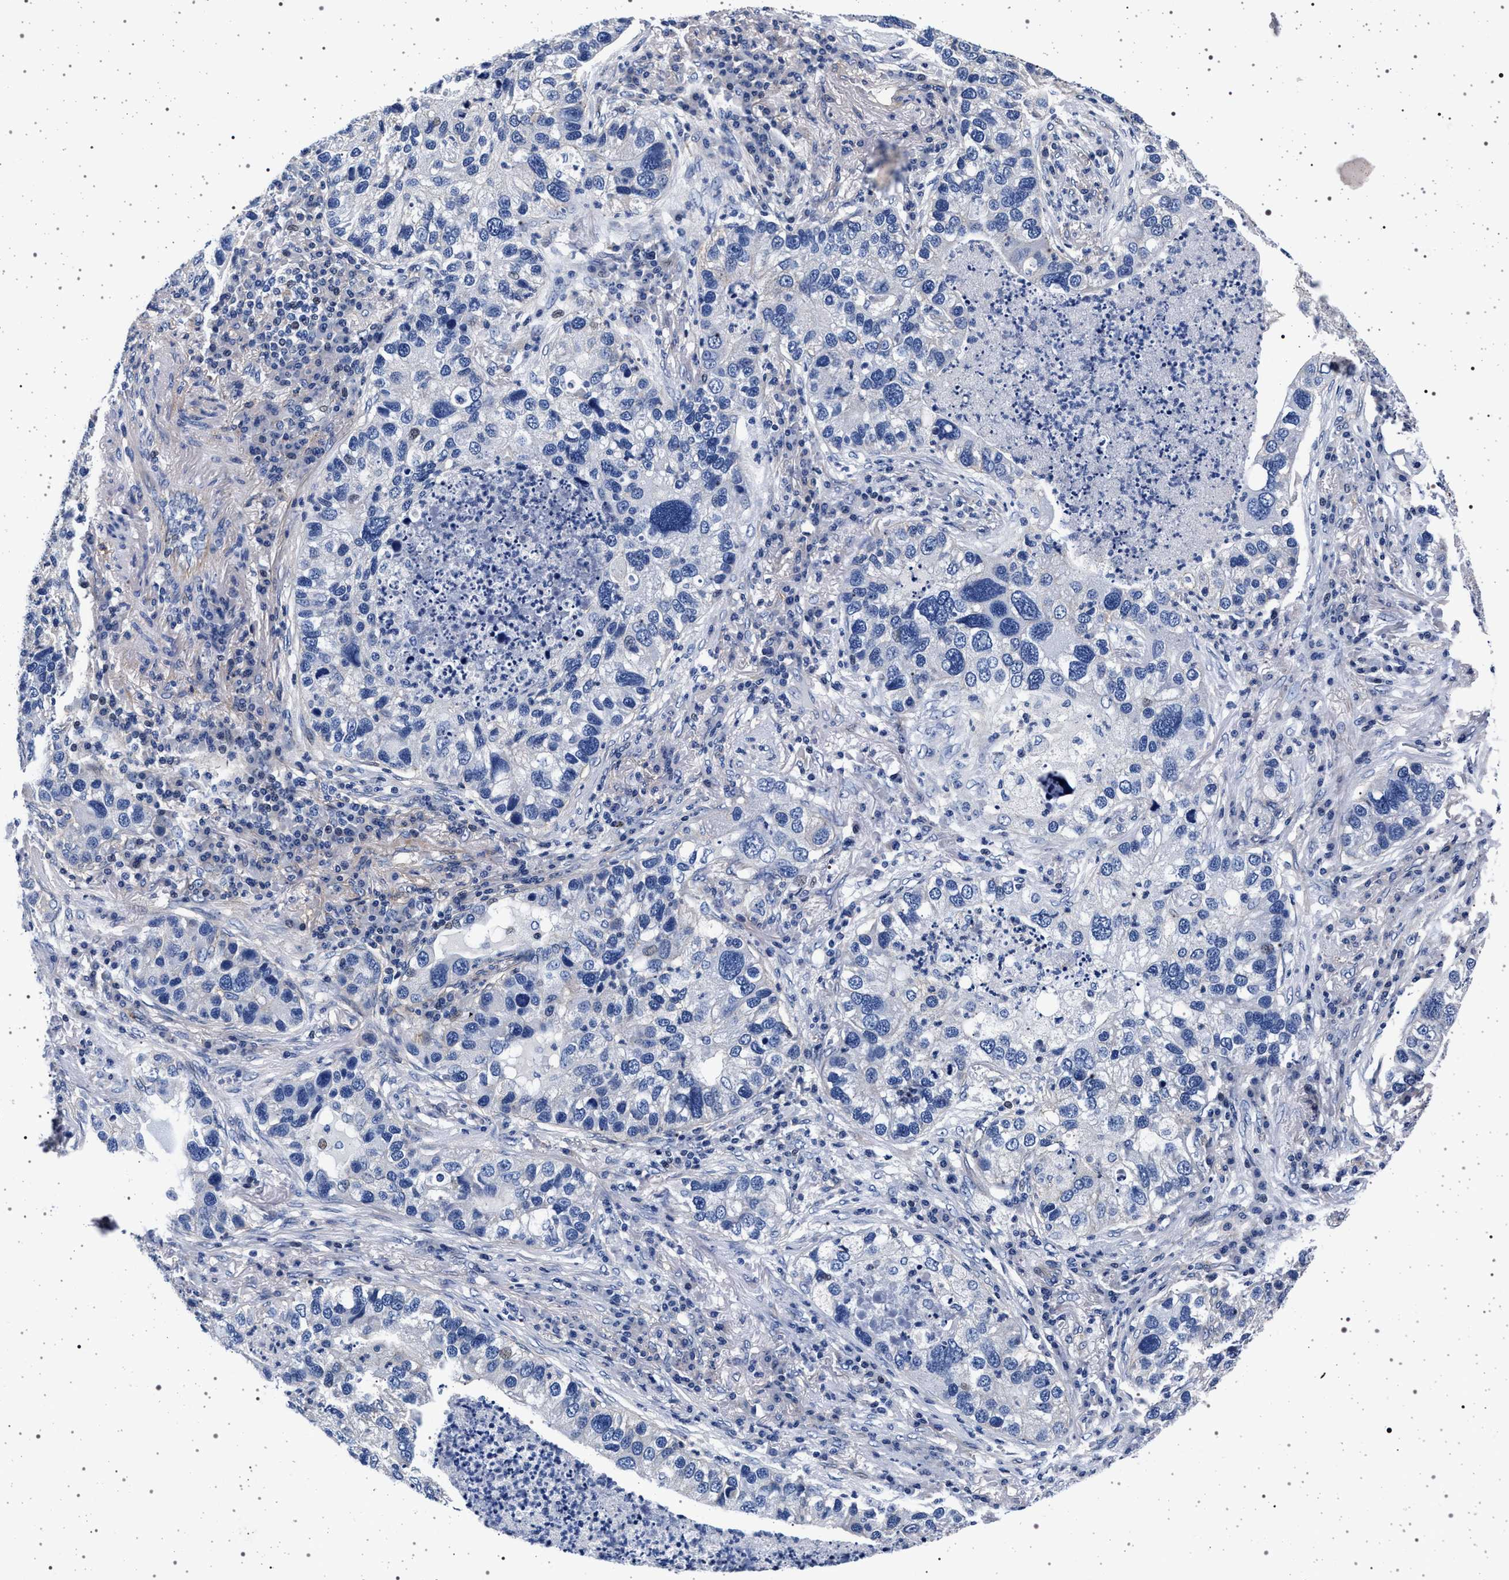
{"staining": {"intensity": "negative", "quantity": "none", "location": "none"}, "tissue": "lung cancer", "cell_type": "Tumor cells", "image_type": "cancer", "snomed": [{"axis": "morphology", "description": "Normal tissue, NOS"}, {"axis": "morphology", "description": "Adenocarcinoma, NOS"}, {"axis": "topography", "description": "Bronchus"}, {"axis": "topography", "description": "Lung"}], "caption": "Lung cancer was stained to show a protein in brown. There is no significant expression in tumor cells.", "gene": "SLC9A1", "patient": {"sex": "male", "age": 54}}